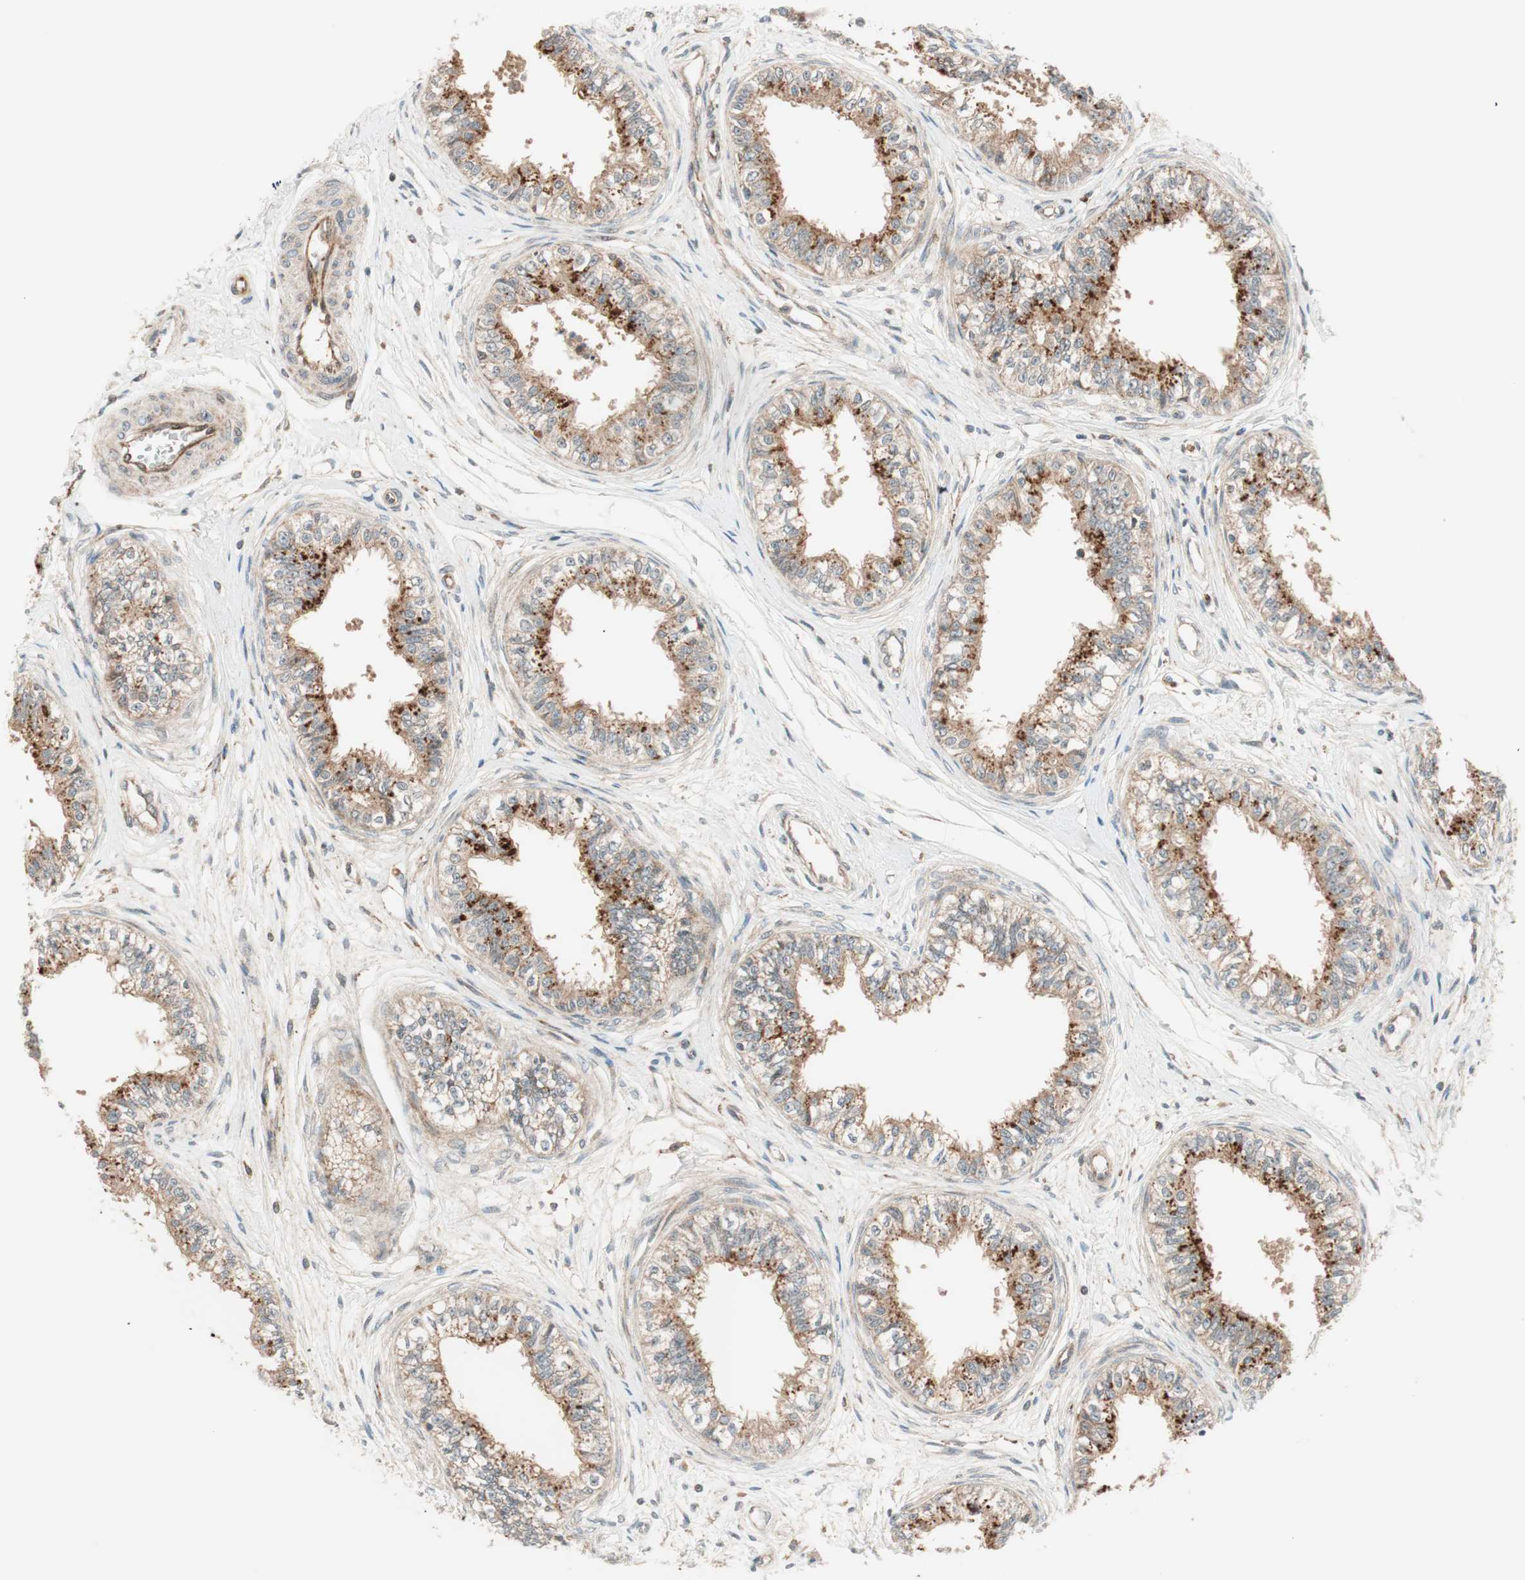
{"staining": {"intensity": "strong", "quantity": ">75%", "location": "cytoplasmic/membranous"}, "tissue": "epididymis", "cell_type": "Glandular cells", "image_type": "normal", "snomed": [{"axis": "morphology", "description": "Normal tissue, NOS"}, {"axis": "morphology", "description": "Adenocarcinoma, metastatic, NOS"}, {"axis": "topography", "description": "Testis"}, {"axis": "topography", "description": "Epididymis"}], "caption": "Immunohistochemistry micrograph of benign human epididymis stained for a protein (brown), which reveals high levels of strong cytoplasmic/membranous positivity in approximately >75% of glandular cells.", "gene": "ABI1", "patient": {"sex": "male", "age": 26}}